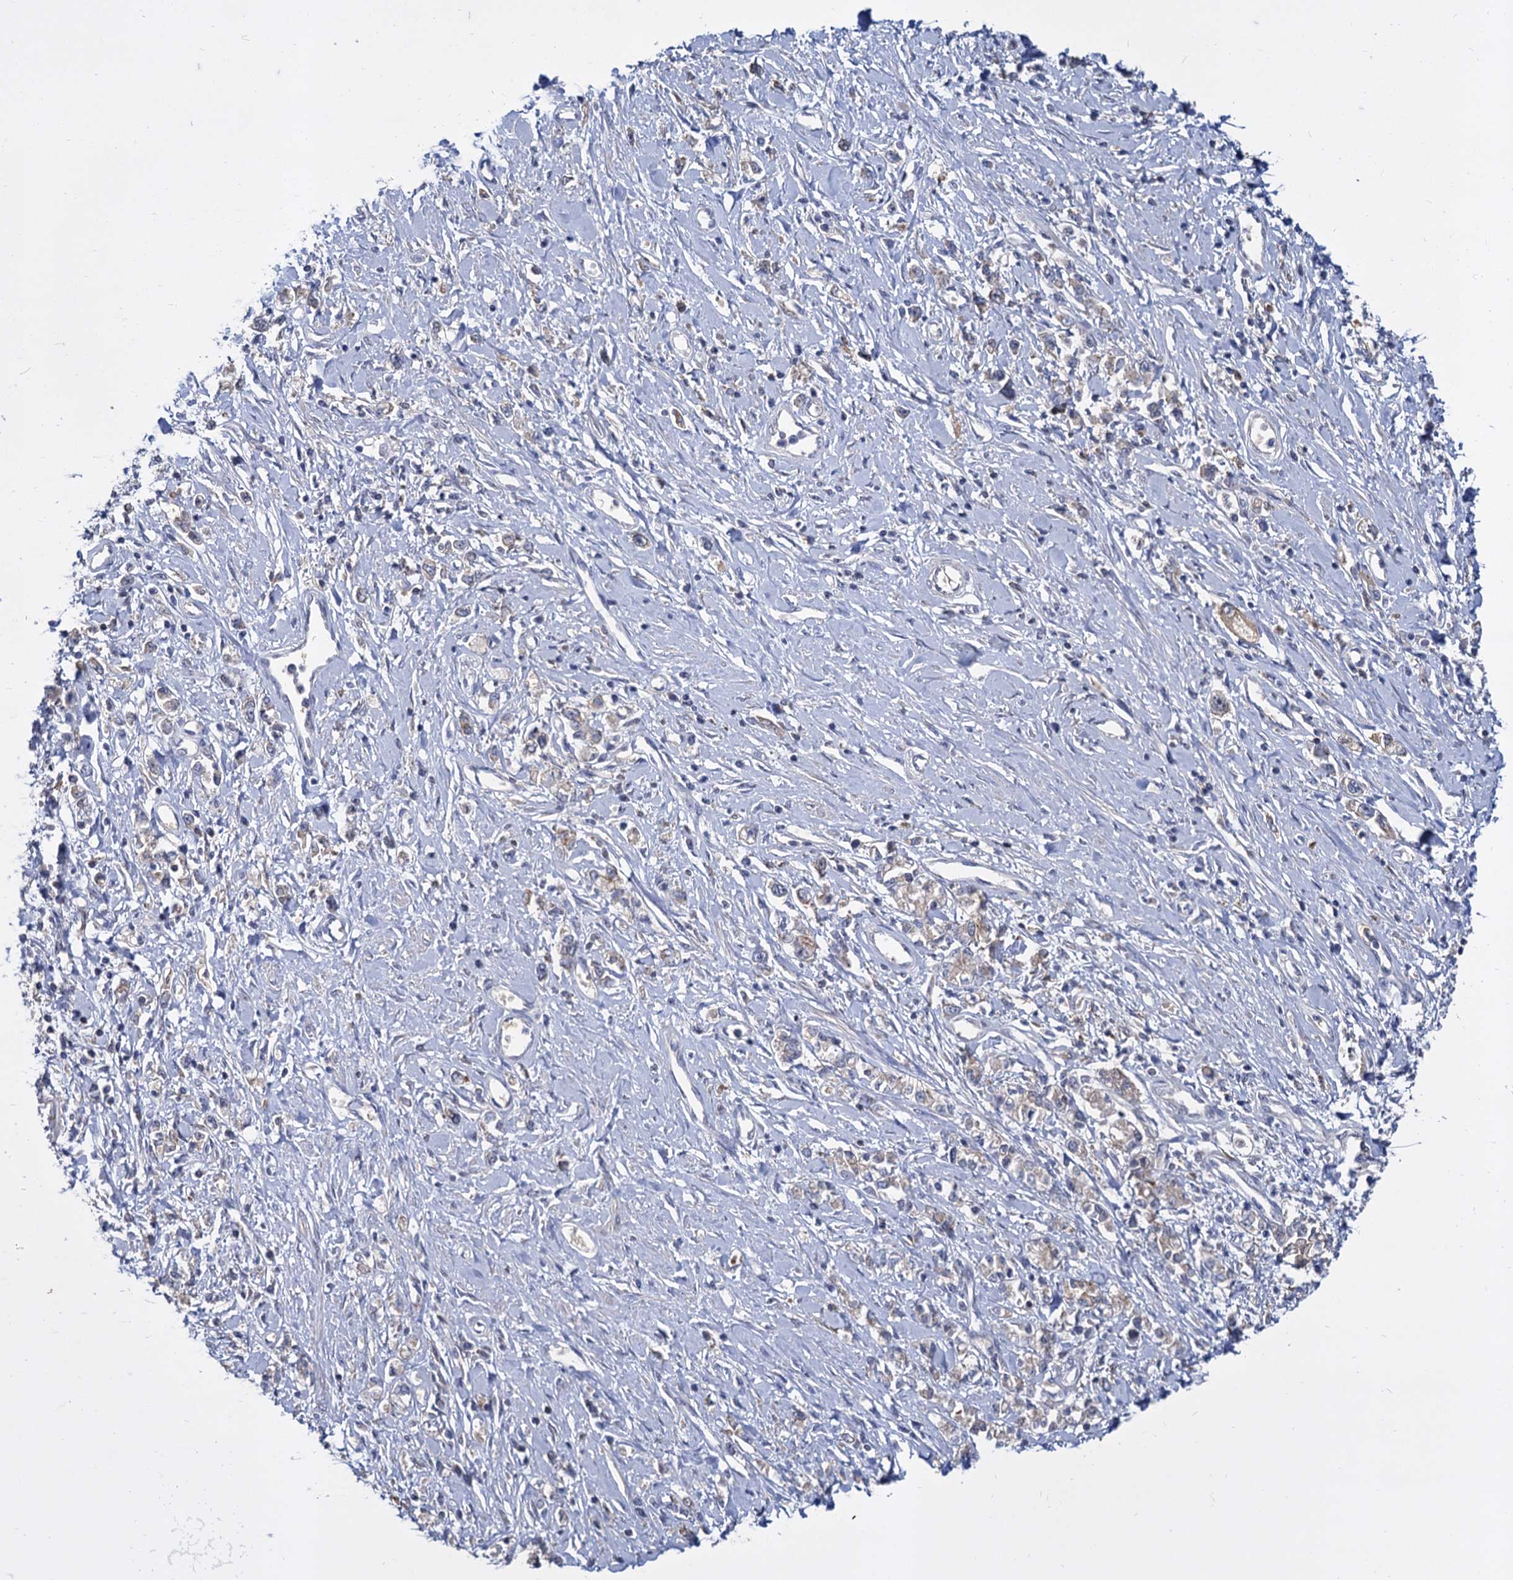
{"staining": {"intensity": "weak", "quantity": "25%-75%", "location": "cytoplasmic/membranous"}, "tissue": "stomach cancer", "cell_type": "Tumor cells", "image_type": "cancer", "snomed": [{"axis": "morphology", "description": "Adenocarcinoma, NOS"}, {"axis": "topography", "description": "Stomach"}], "caption": "Tumor cells display weak cytoplasmic/membranous staining in about 25%-75% of cells in stomach cancer (adenocarcinoma).", "gene": "GCLC", "patient": {"sex": "female", "age": 76}}